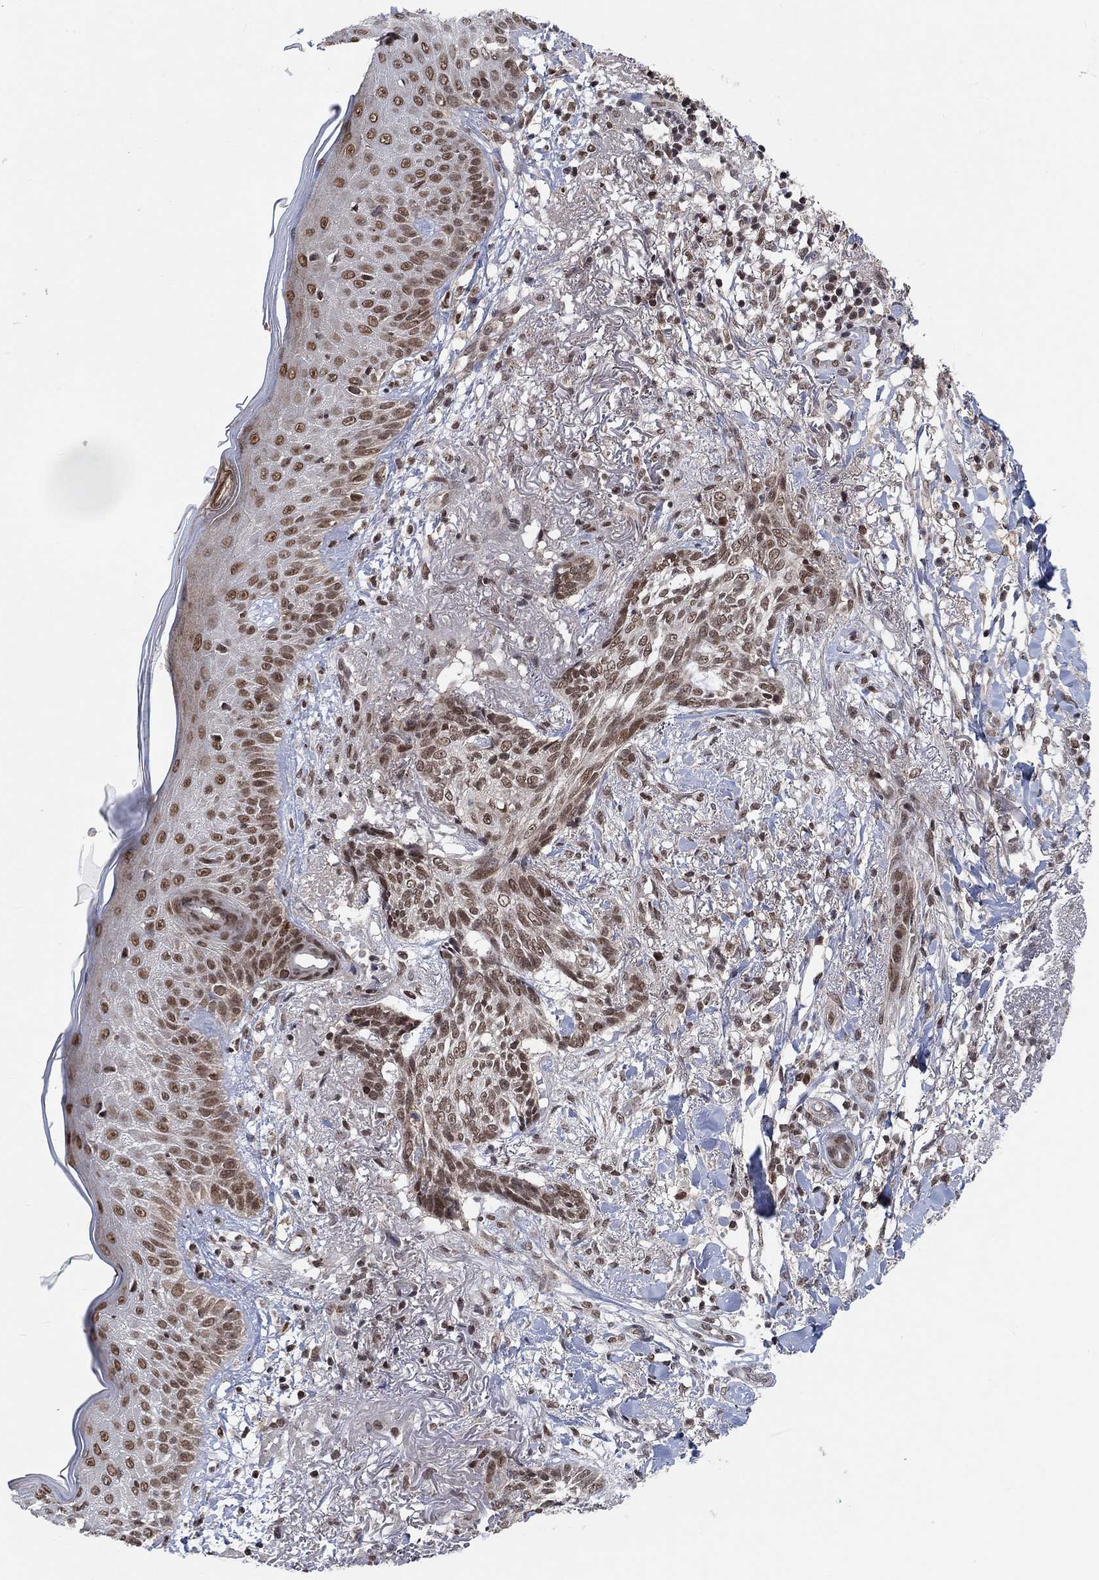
{"staining": {"intensity": "moderate", "quantity": ">75%", "location": "nuclear"}, "tissue": "skin cancer", "cell_type": "Tumor cells", "image_type": "cancer", "snomed": [{"axis": "morphology", "description": "Normal tissue, NOS"}, {"axis": "morphology", "description": "Basal cell carcinoma"}, {"axis": "topography", "description": "Skin"}], "caption": "Immunohistochemistry staining of basal cell carcinoma (skin), which reveals medium levels of moderate nuclear expression in about >75% of tumor cells indicating moderate nuclear protein positivity. The staining was performed using DAB (brown) for protein detection and nuclei were counterstained in hematoxylin (blue).", "gene": "THAP8", "patient": {"sex": "male", "age": 84}}